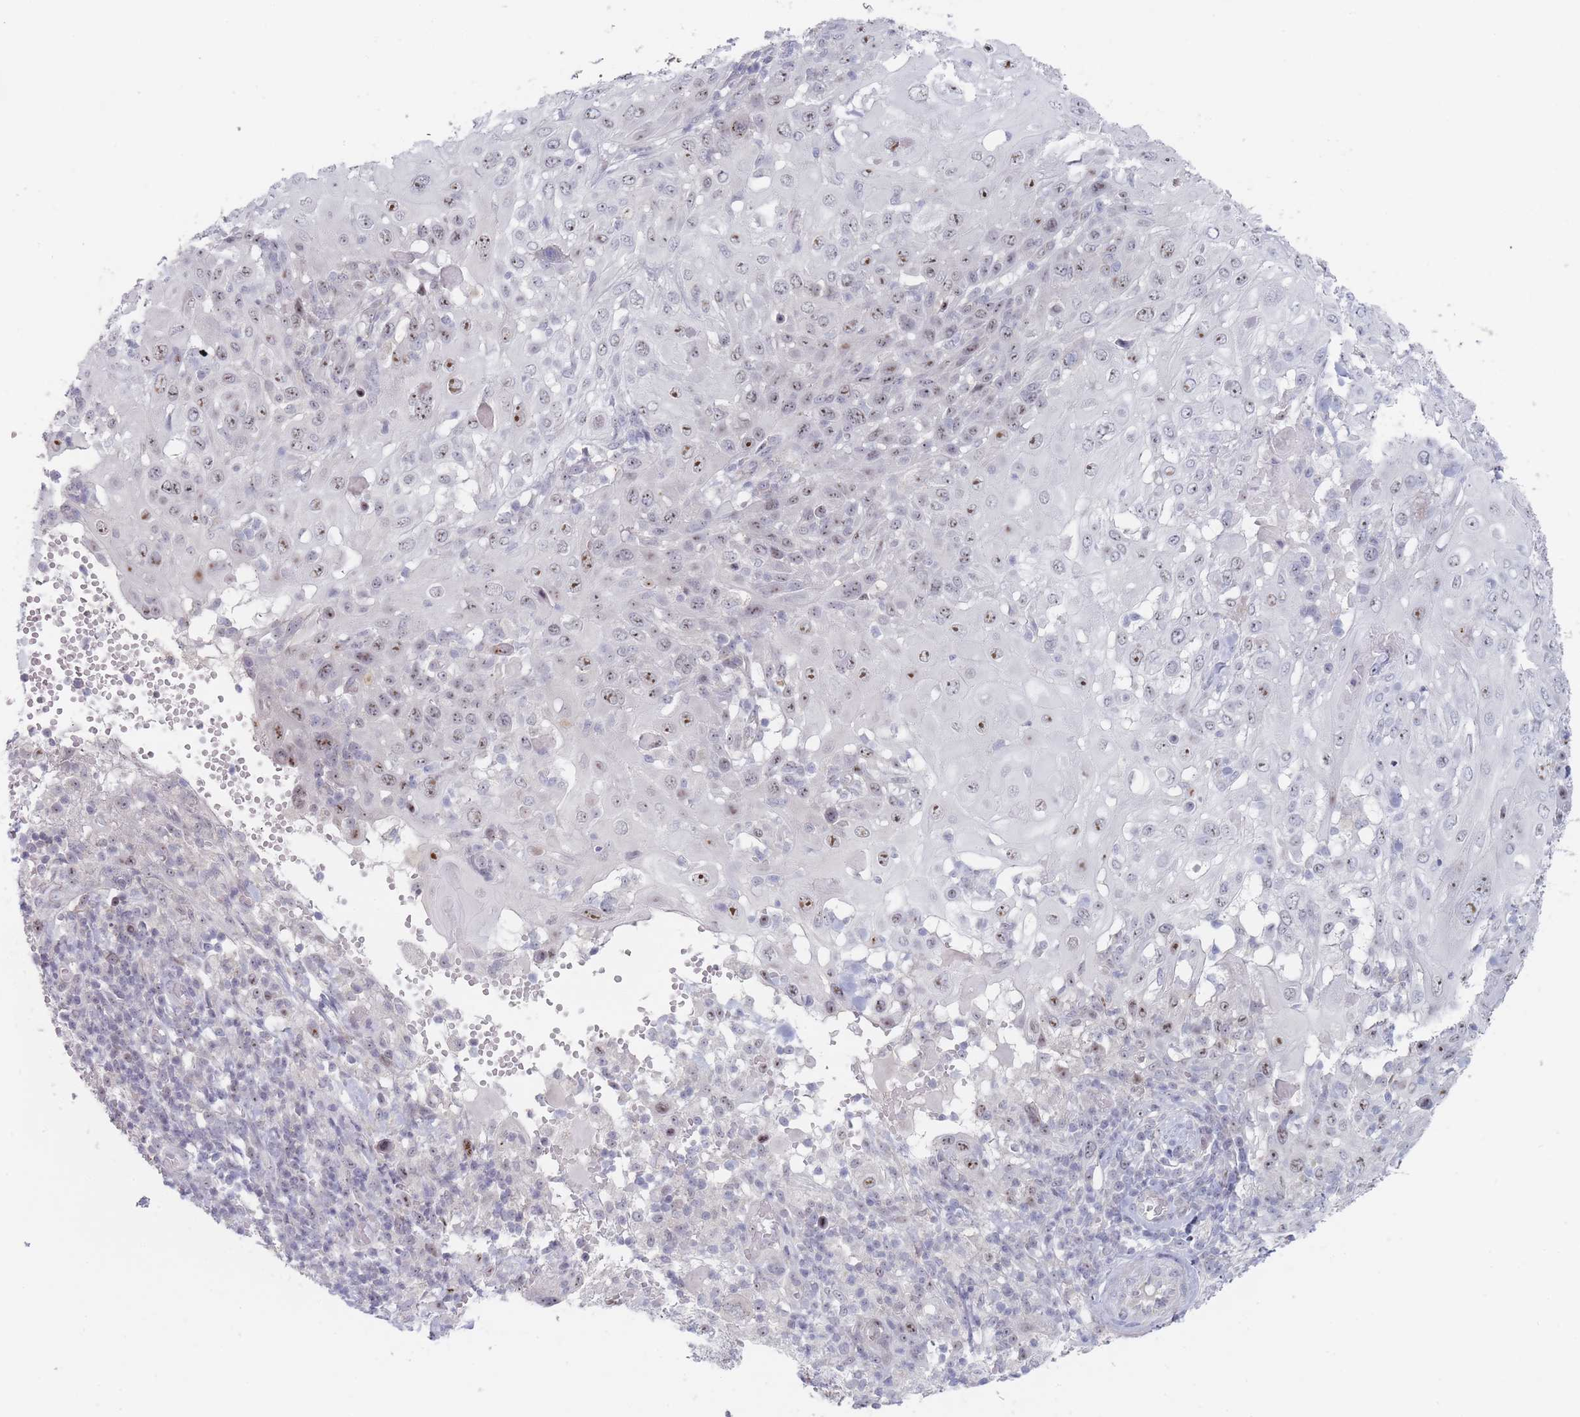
{"staining": {"intensity": "moderate", "quantity": "25%-75%", "location": "nuclear"}, "tissue": "skin cancer", "cell_type": "Tumor cells", "image_type": "cancer", "snomed": [{"axis": "morphology", "description": "Normal tissue, NOS"}, {"axis": "morphology", "description": "Squamous cell carcinoma, NOS"}, {"axis": "topography", "description": "Skin"}, {"axis": "topography", "description": "Cartilage tissue"}], "caption": "DAB immunohistochemical staining of squamous cell carcinoma (skin) reveals moderate nuclear protein positivity in approximately 25%-75% of tumor cells.", "gene": "RNF8", "patient": {"sex": "female", "age": 79}}